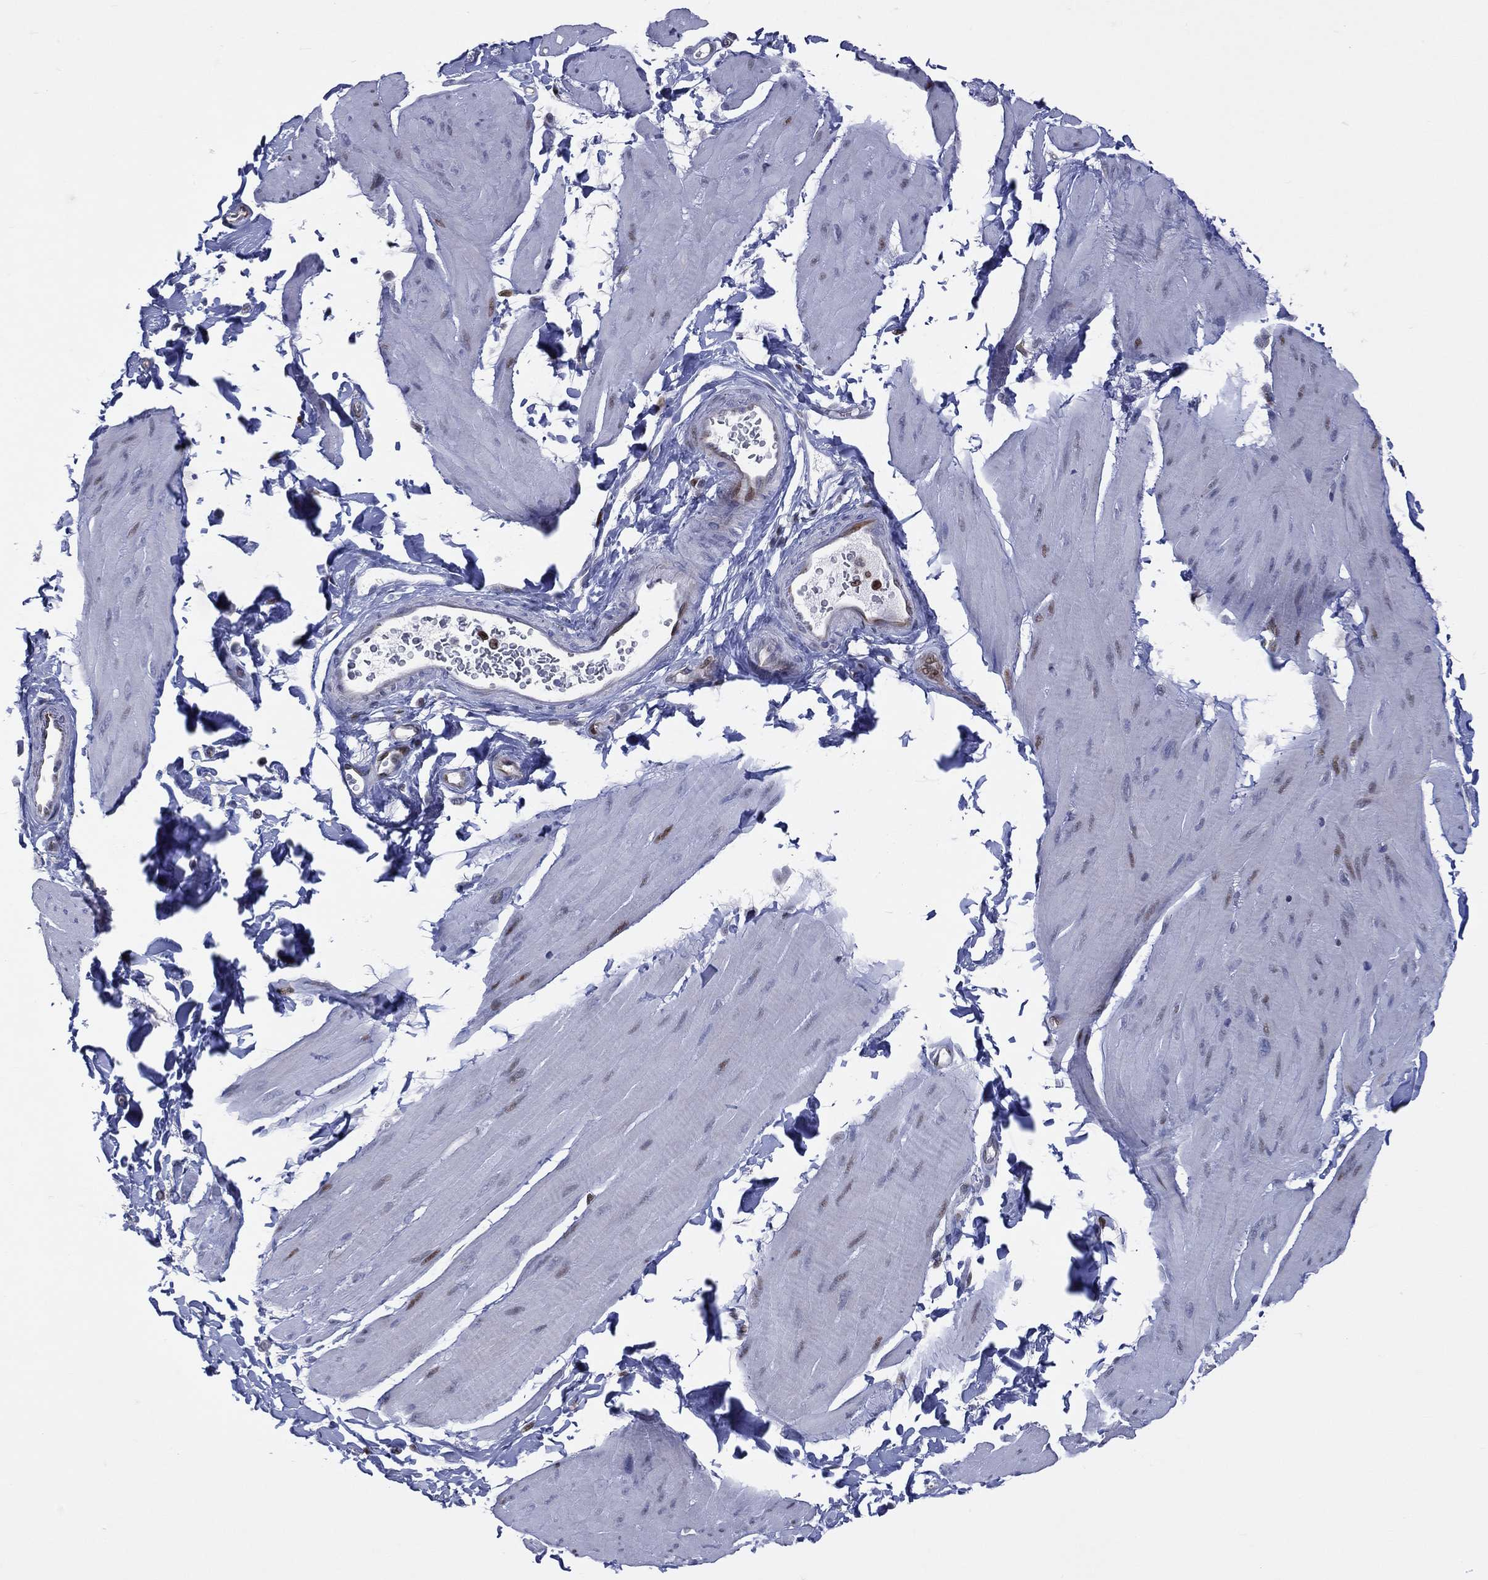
{"staining": {"intensity": "moderate", "quantity": "<25%", "location": "nuclear"}, "tissue": "smooth muscle", "cell_type": "Smooth muscle cells", "image_type": "normal", "snomed": [{"axis": "morphology", "description": "Normal tissue, NOS"}, {"axis": "topography", "description": "Adipose tissue"}, {"axis": "topography", "description": "Smooth muscle"}, {"axis": "topography", "description": "Peripheral nerve tissue"}], "caption": "Immunohistochemical staining of normal human smooth muscle demonstrates <25% levels of moderate nuclear protein staining in about <25% of smooth muscle cells.", "gene": "DBF4B", "patient": {"sex": "male", "age": 83}}